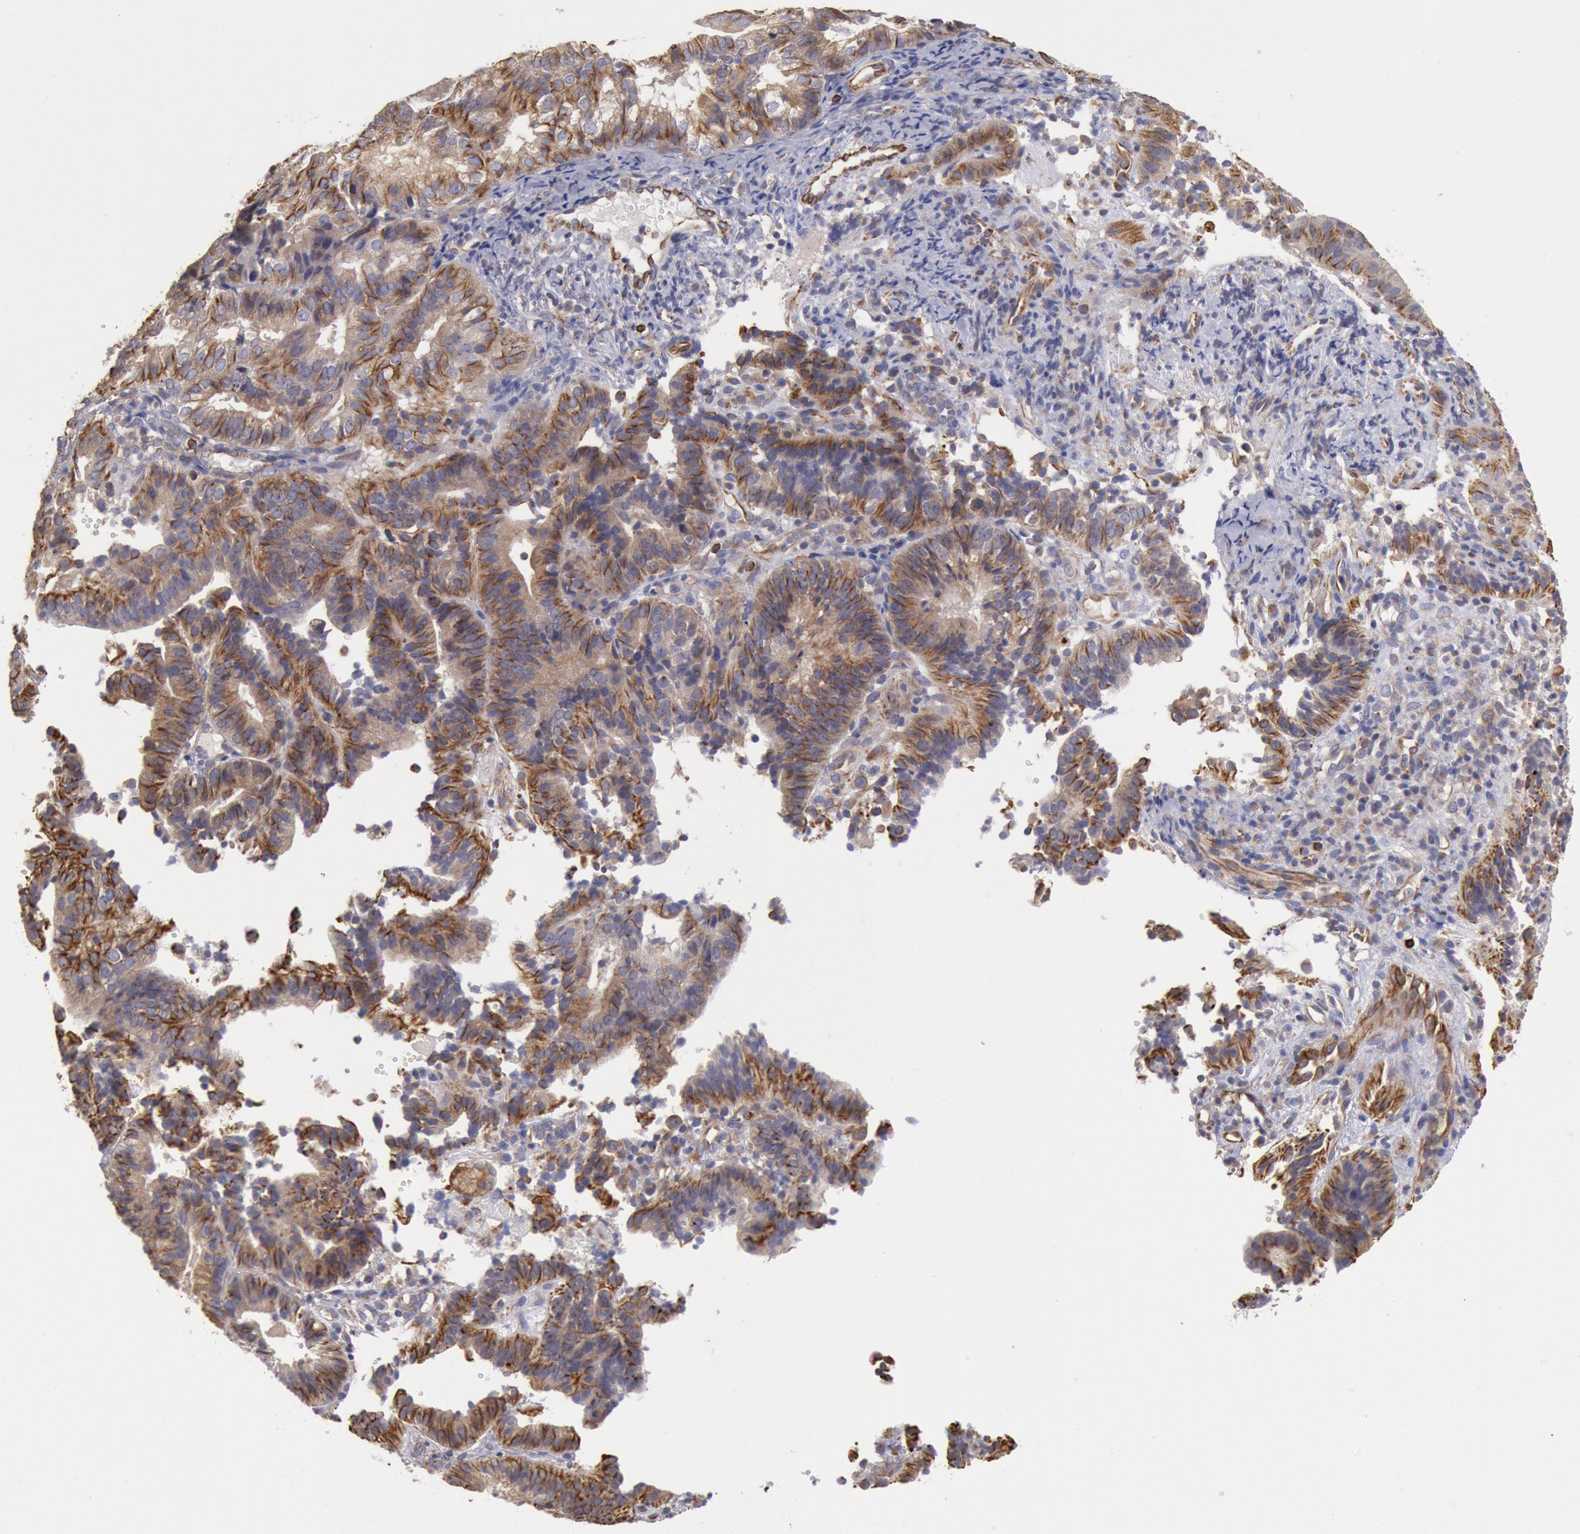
{"staining": {"intensity": "moderate", "quantity": ">75%", "location": "cytoplasmic/membranous"}, "tissue": "cervical cancer", "cell_type": "Tumor cells", "image_type": "cancer", "snomed": [{"axis": "morphology", "description": "Adenocarcinoma, NOS"}, {"axis": "topography", "description": "Cervix"}], "caption": "Immunohistochemical staining of cervical adenocarcinoma demonstrates medium levels of moderate cytoplasmic/membranous staining in approximately >75% of tumor cells.", "gene": "RNF139", "patient": {"sex": "female", "age": 60}}